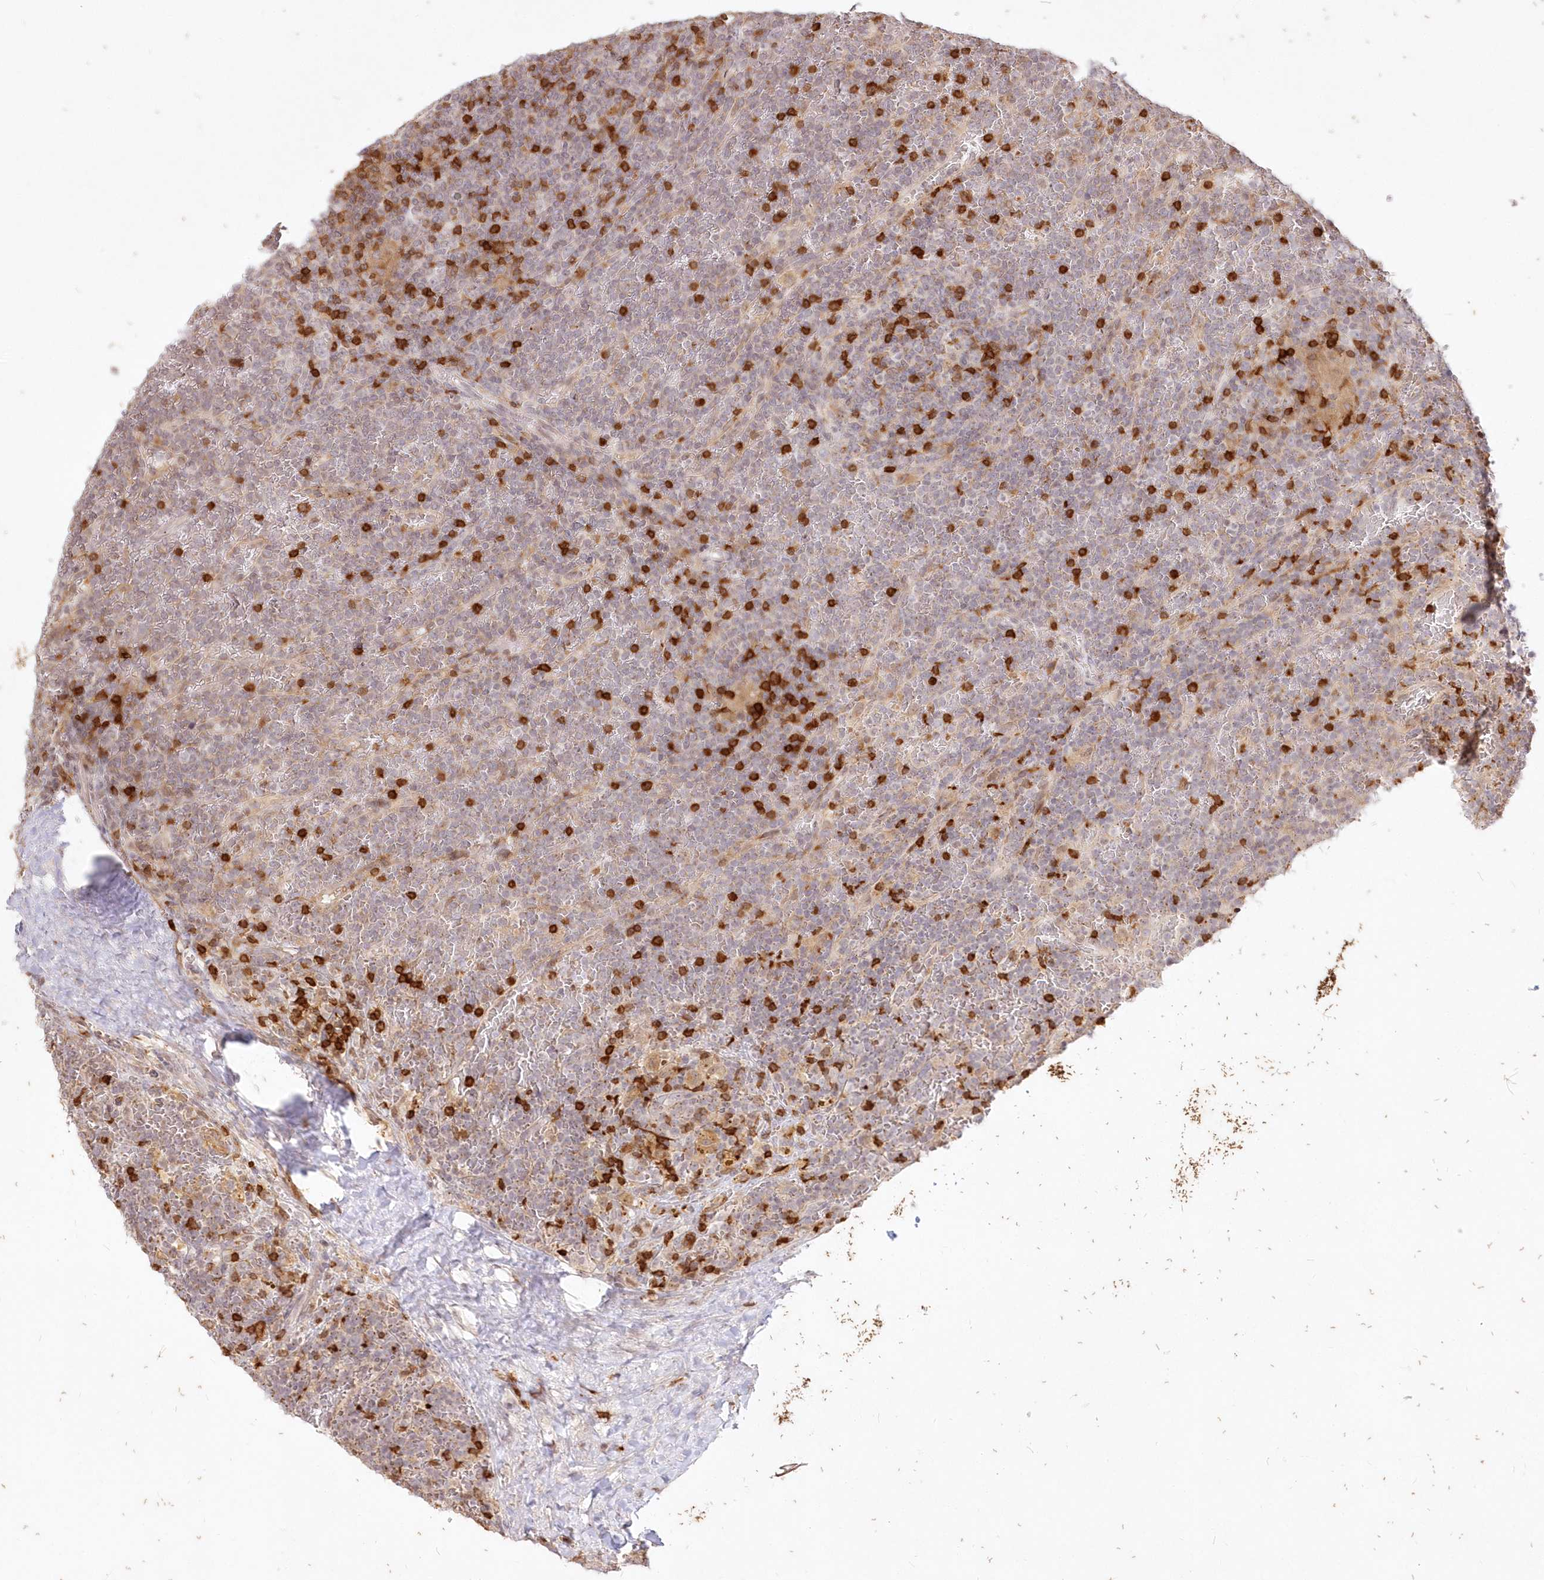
{"staining": {"intensity": "weak", "quantity": "<25%", "location": "cytoplasmic/membranous"}, "tissue": "lymphoma", "cell_type": "Tumor cells", "image_type": "cancer", "snomed": [{"axis": "morphology", "description": "Malignant lymphoma, non-Hodgkin's type, Low grade"}, {"axis": "topography", "description": "Spleen"}], "caption": "Protein analysis of lymphoma demonstrates no significant staining in tumor cells. (Immunohistochemistry, brightfield microscopy, high magnification).", "gene": "MTMR3", "patient": {"sex": "female", "age": 19}}